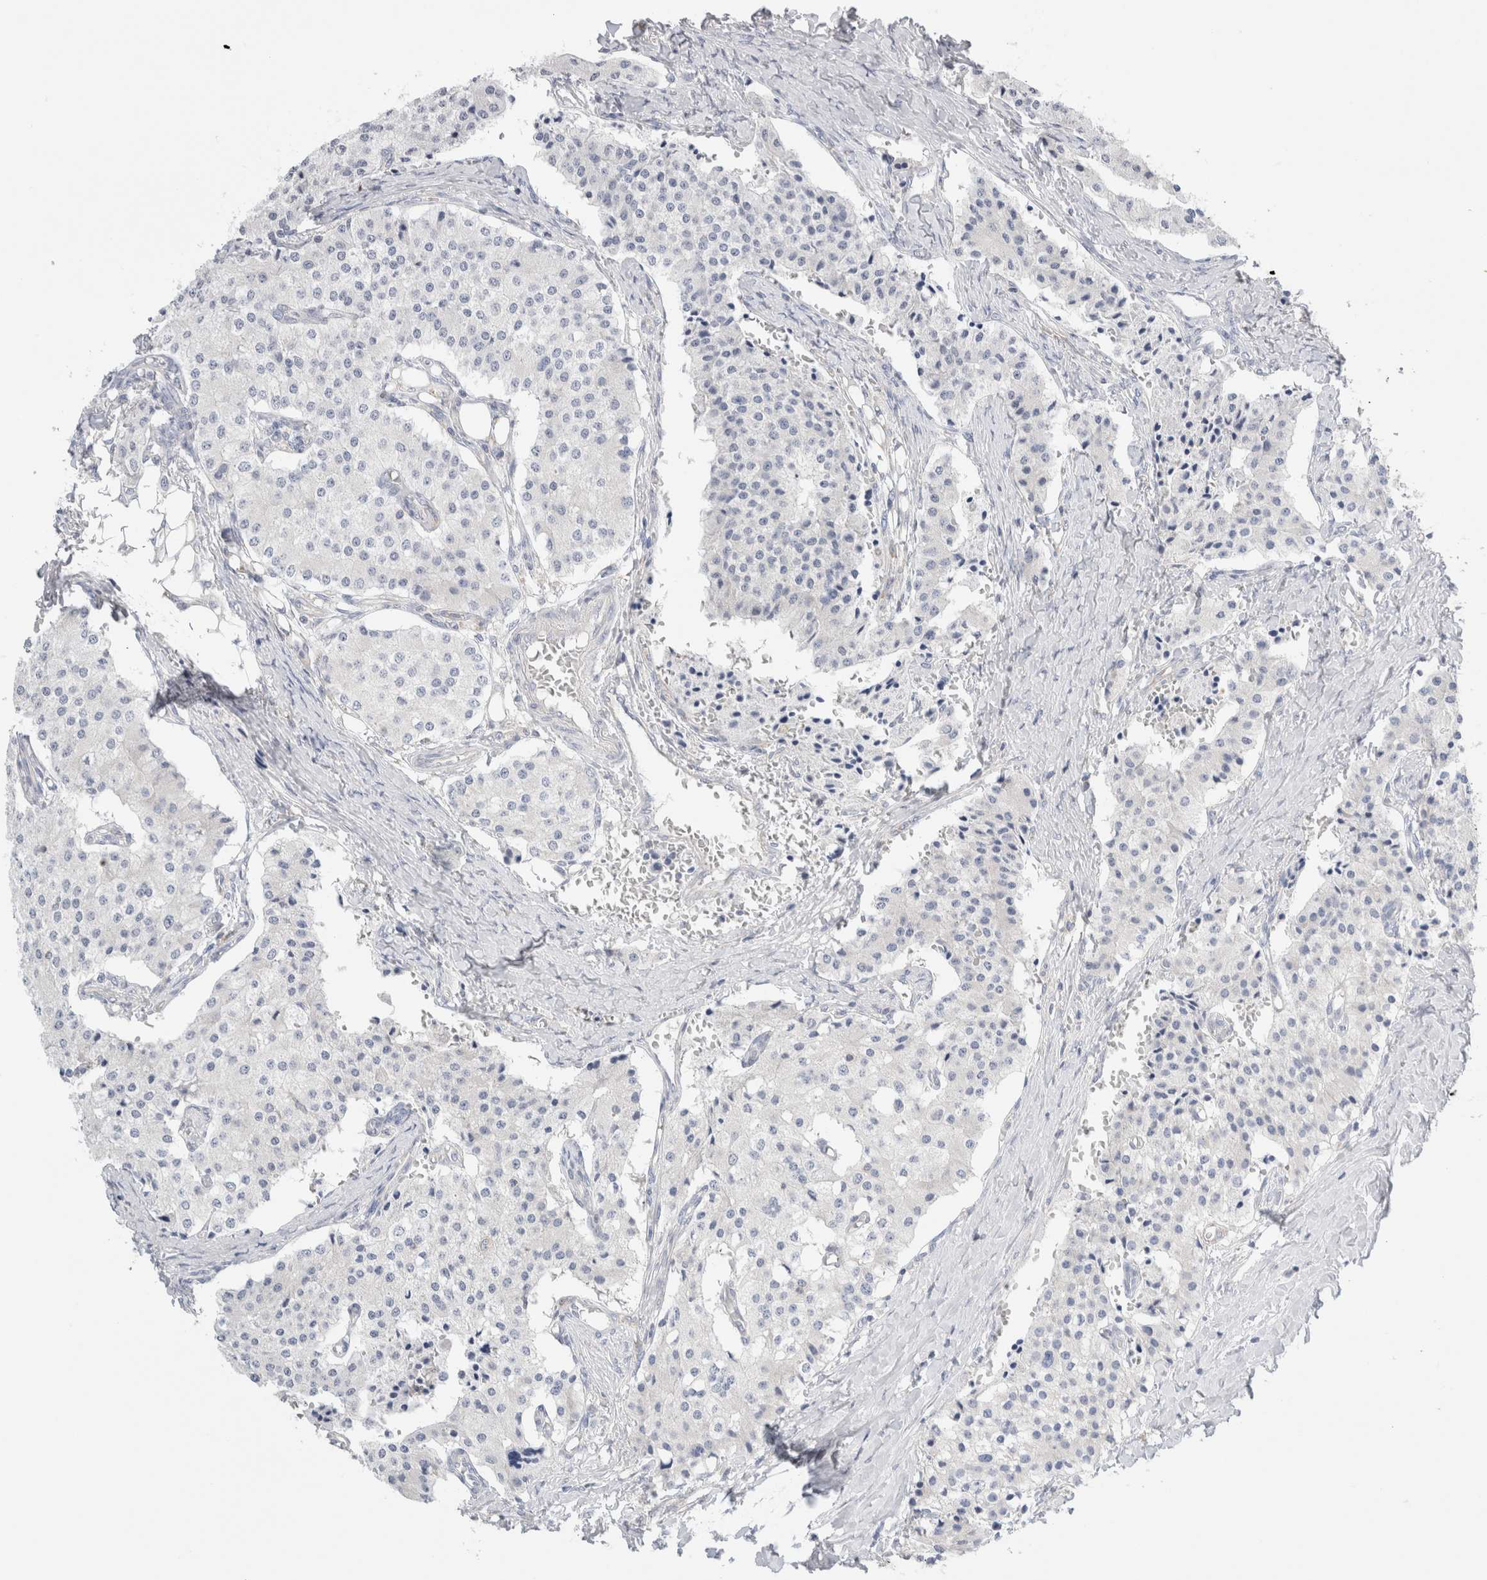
{"staining": {"intensity": "negative", "quantity": "none", "location": "none"}, "tissue": "carcinoid", "cell_type": "Tumor cells", "image_type": "cancer", "snomed": [{"axis": "morphology", "description": "Carcinoid, malignant, NOS"}, {"axis": "topography", "description": "Colon"}], "caption": "IHC image of neoplastic tissue: human carcinoid (malignant) stained with DAB reveals no significant protein expression in tumor cells. The staining is performed using DAB brown chromogen with nuclei counter-stained in using hematoxylin.", "gene": "ZNF23", "patient": {"sex": "female", "age": 52}}